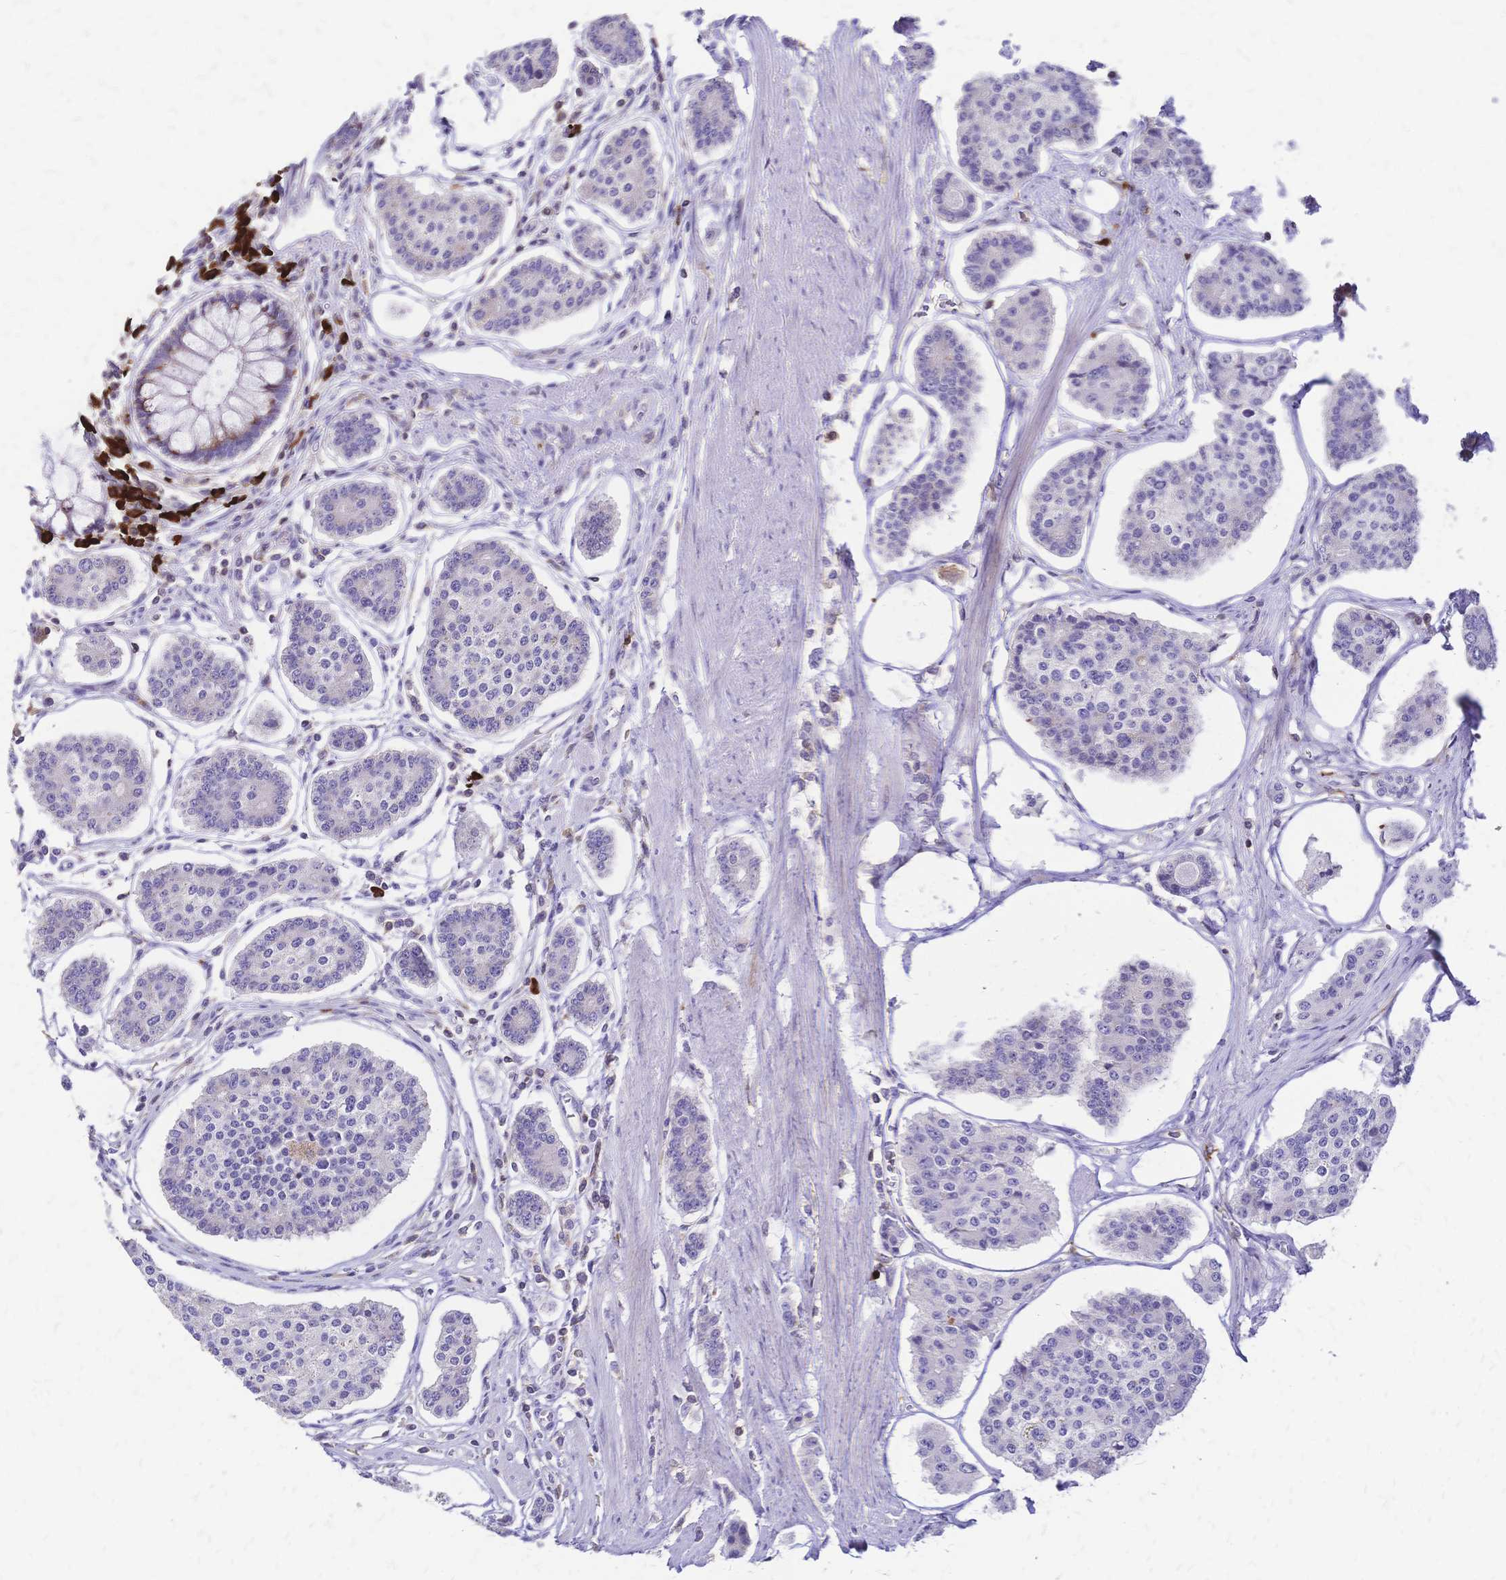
{"staining": {"intensity": "negative", "quantity": "none", "location": "none"}, "tissue": "carcinoid", "cell_type": "Tumor cells", "image_type": "cancer", "snomed": [{"axis": "morphology", "description": "Carcinoid, malignant, NOS"}, {"axis": "topography", "description": "Small intestine"}], "caption": "This is a histopathology image of immunohistochemistry staining of carcinoid (malignant), which shows no positivity in tumor cells.", "gene": "IL2RA", "patient": {"sex": "female", "age": 65}}